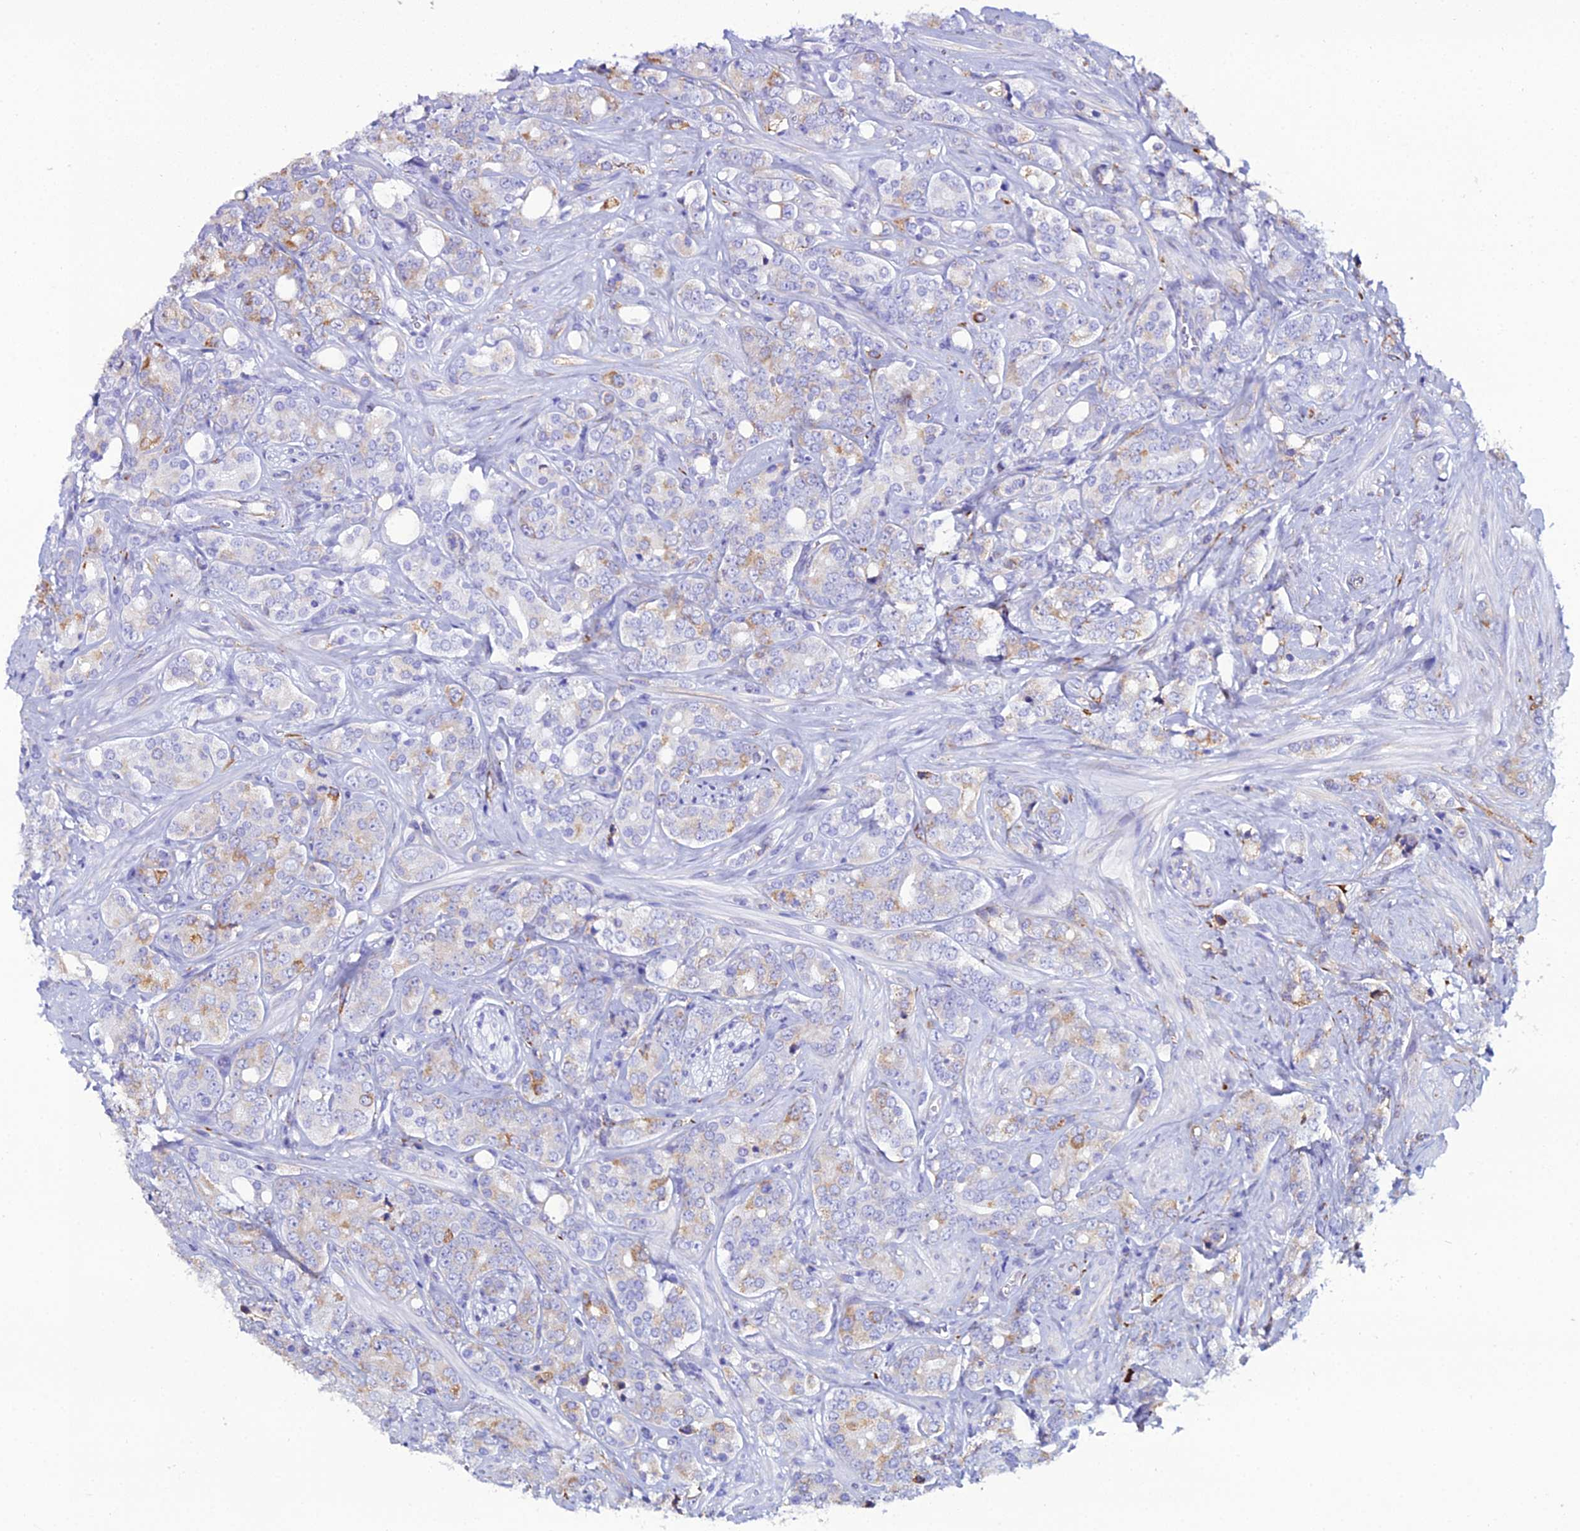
{"staining": {"intensity": "moderate", "quantity": "<25%", "location": "cytoplasmic/membranous"}, "tissue": "prostate cancer", "cell_type": "Tumor cells", "image_type": "cancer", "snomed": [{"axis": "morphology", "description": "Adenocarcinoma, High grade"}, {"axis": "topography", "description": "Prostate"}], "caption": "Protein analysis of high-grade adenocarcinoma (prostate) tissue demonstrates moderate cytoplasmic/membranous staining in approximately <25% of tumor cells. The protein of interest is stained brown, and the nuclei are stained in blue (DAB (3,3'-diaminobenzidine) IHC with brightfield microscopy, high magnification).", "gene": "TXNDC5", "patient": {"sex": "male", "age": 62}}